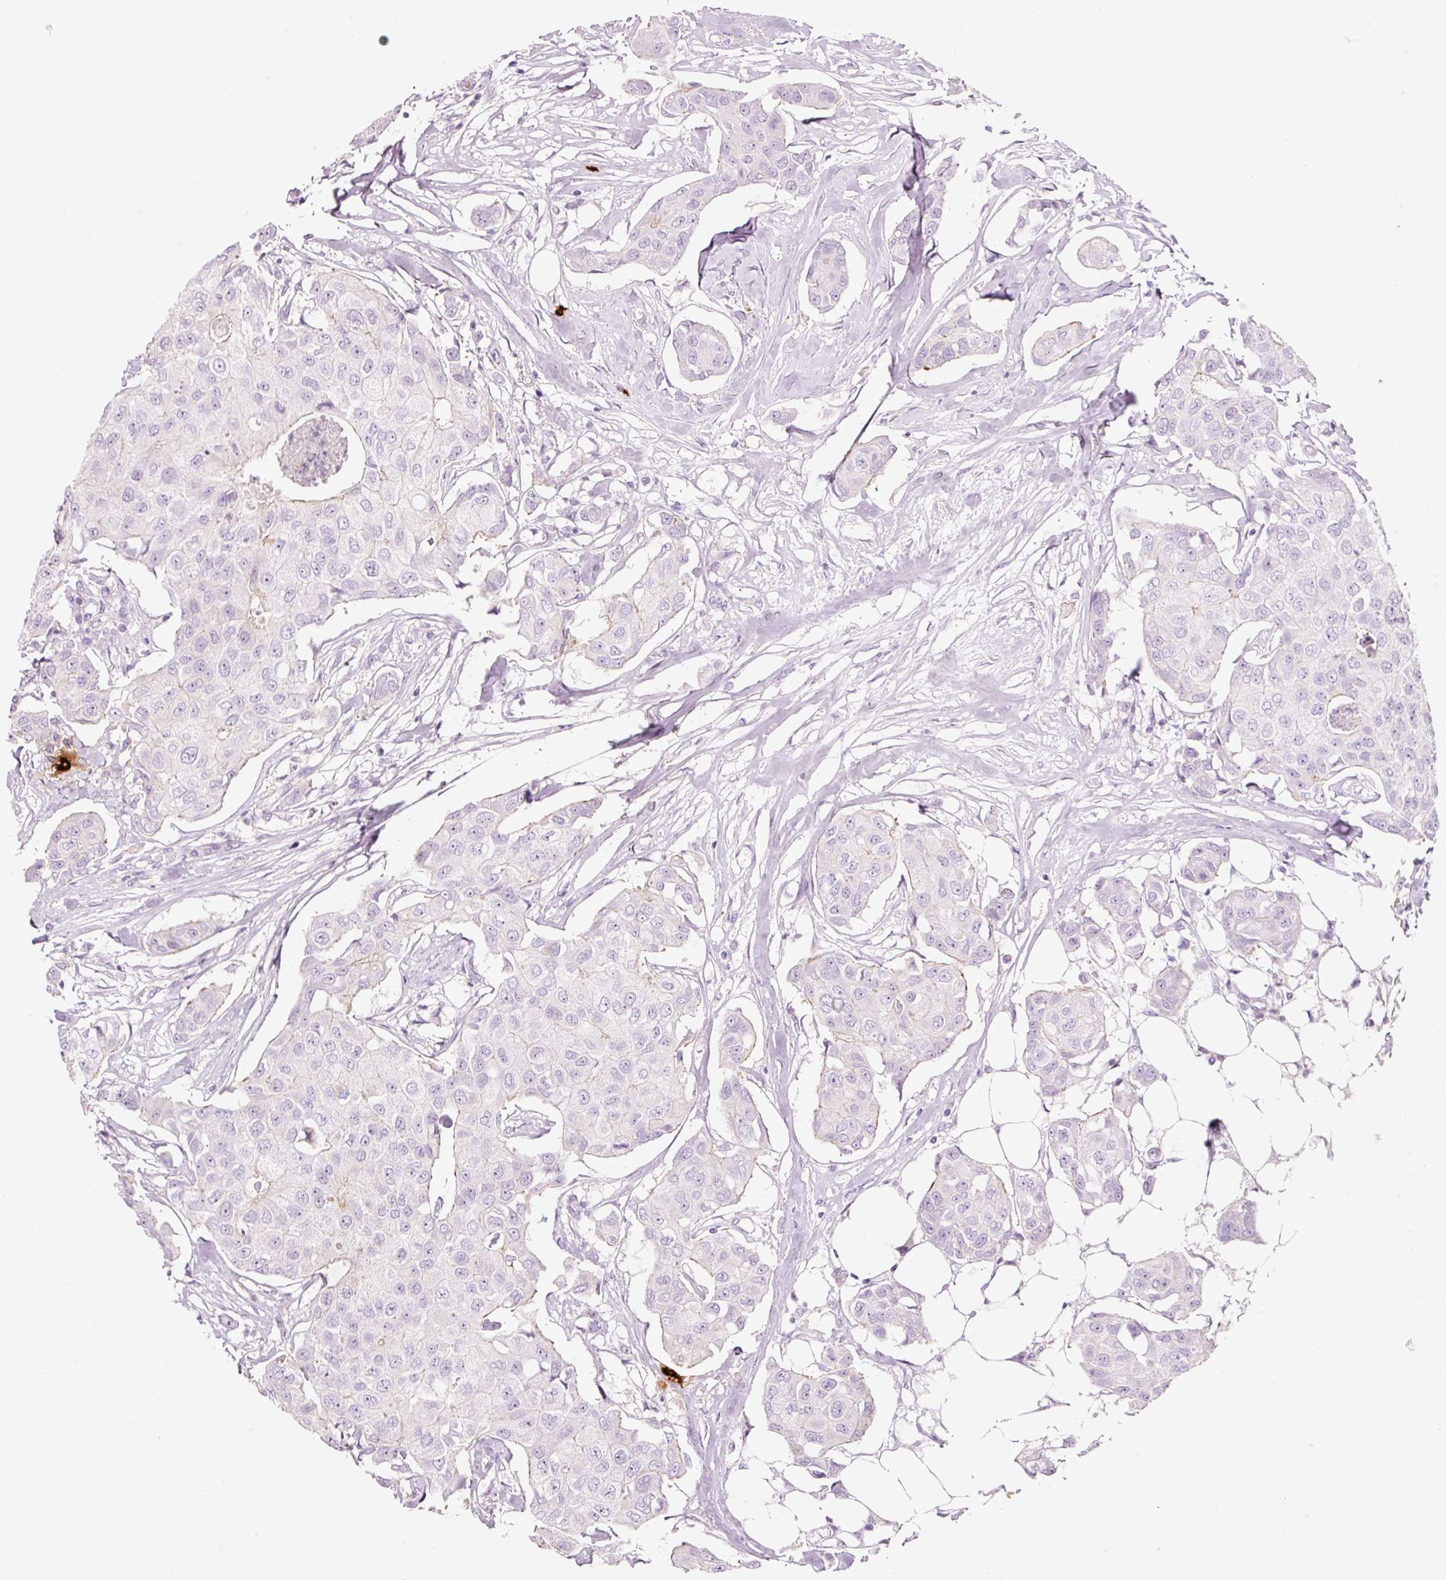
{"staining": {"intensity": "negative", "quantity": "none", "location": "none"}, "tissue": "breast cancer", "cell_type": "Tumor cells", "image_type": "cancer", "snomed": [{"axis": "morphology", "description": "Duct carcinoma"}, {"axis": "topography", "description": "Breast"}, {"axis": "topography", "description": "Lymph node"}], "caption": "A photomicrograph of infiltrating ductal carcinoma (breast) stained for a protein displays no brown staining in tumor cells. (Stains: DAB (3,3'-diaminobenzidine) IHC with hematoxylin counter stain, Microscopy: brightfield microscopy at high magnification).", "gene": "CMA1", "patient": {"sex": "female", "age": 80}}